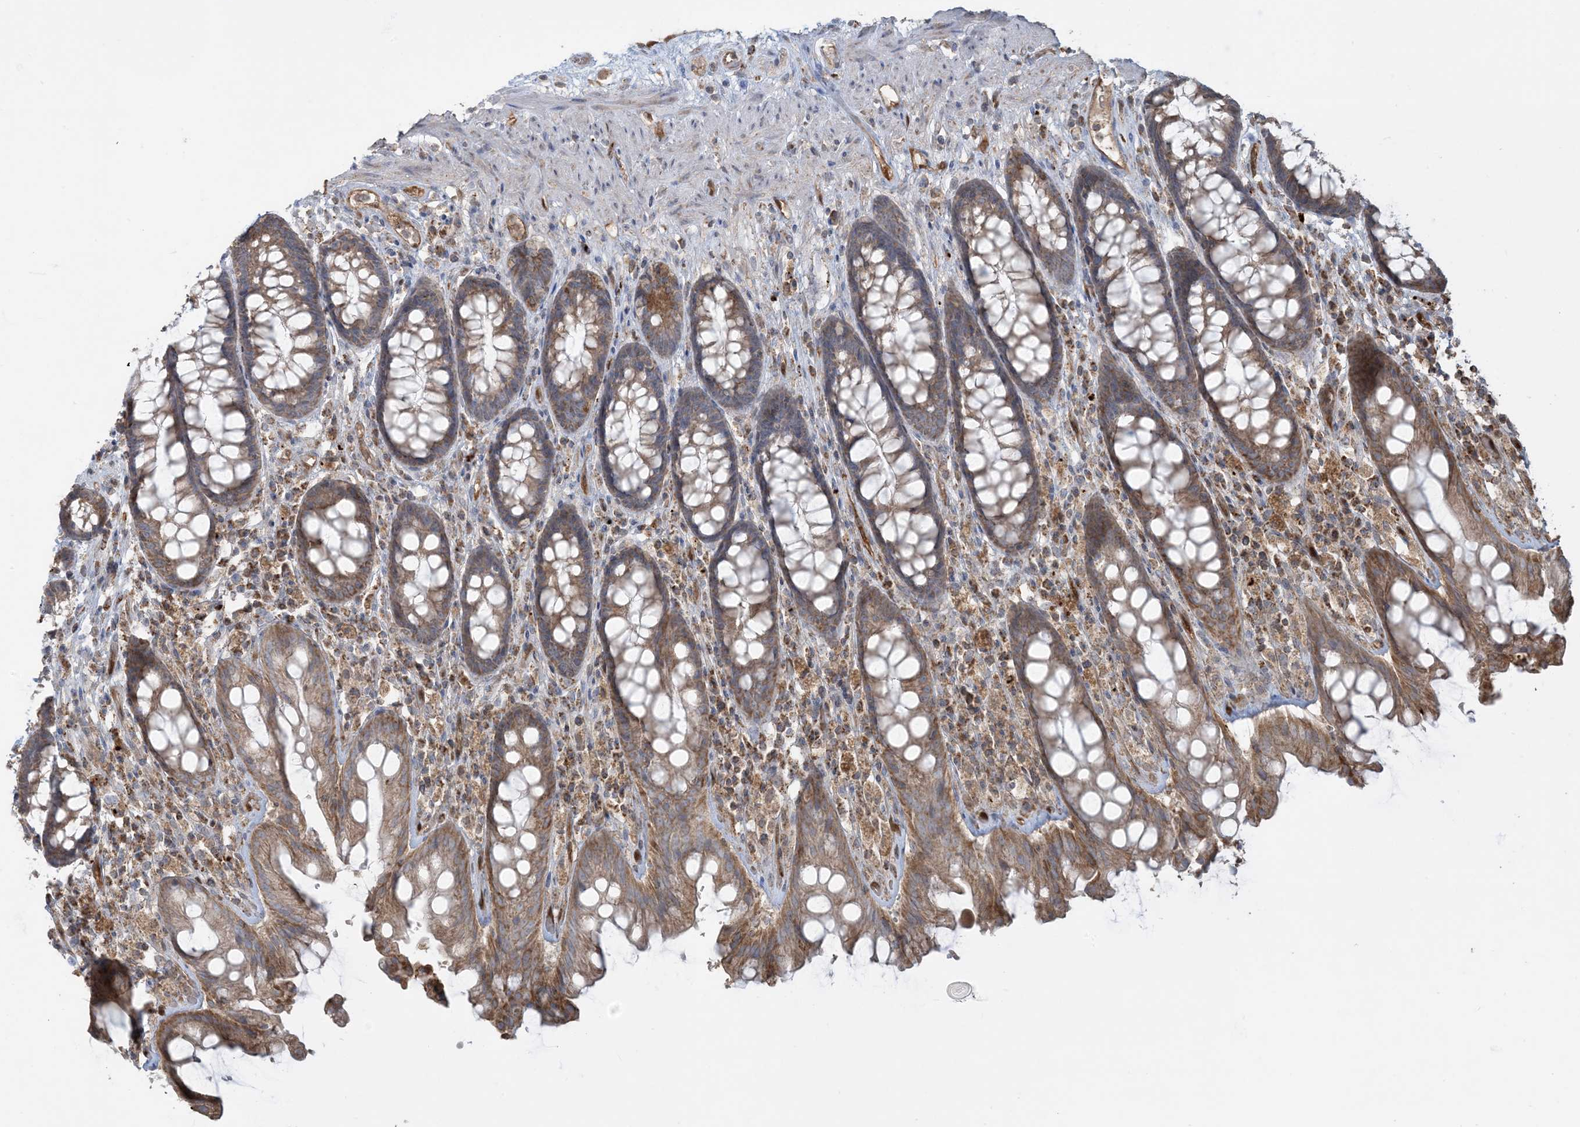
{"staining": {"intensity": "moderate", "quantity": ">75%", "location": "cytoplasmic/membranous"}, "tissue": "rectum", "cell_type": "Glandular cells", "image_type": "normal", "snomed": [{"axis": "morphology", "description": "Normal tissue, NOS"}, {"axis": "topography", "description": "Rectum"}], "caption": "A brown stain labels moderate cytoplasmic/membranous positivity of a protein in glandular cells of unremarkable human rectum.", "gene": "PPM1F", "patient": {"sex": "male", "age": 64}}